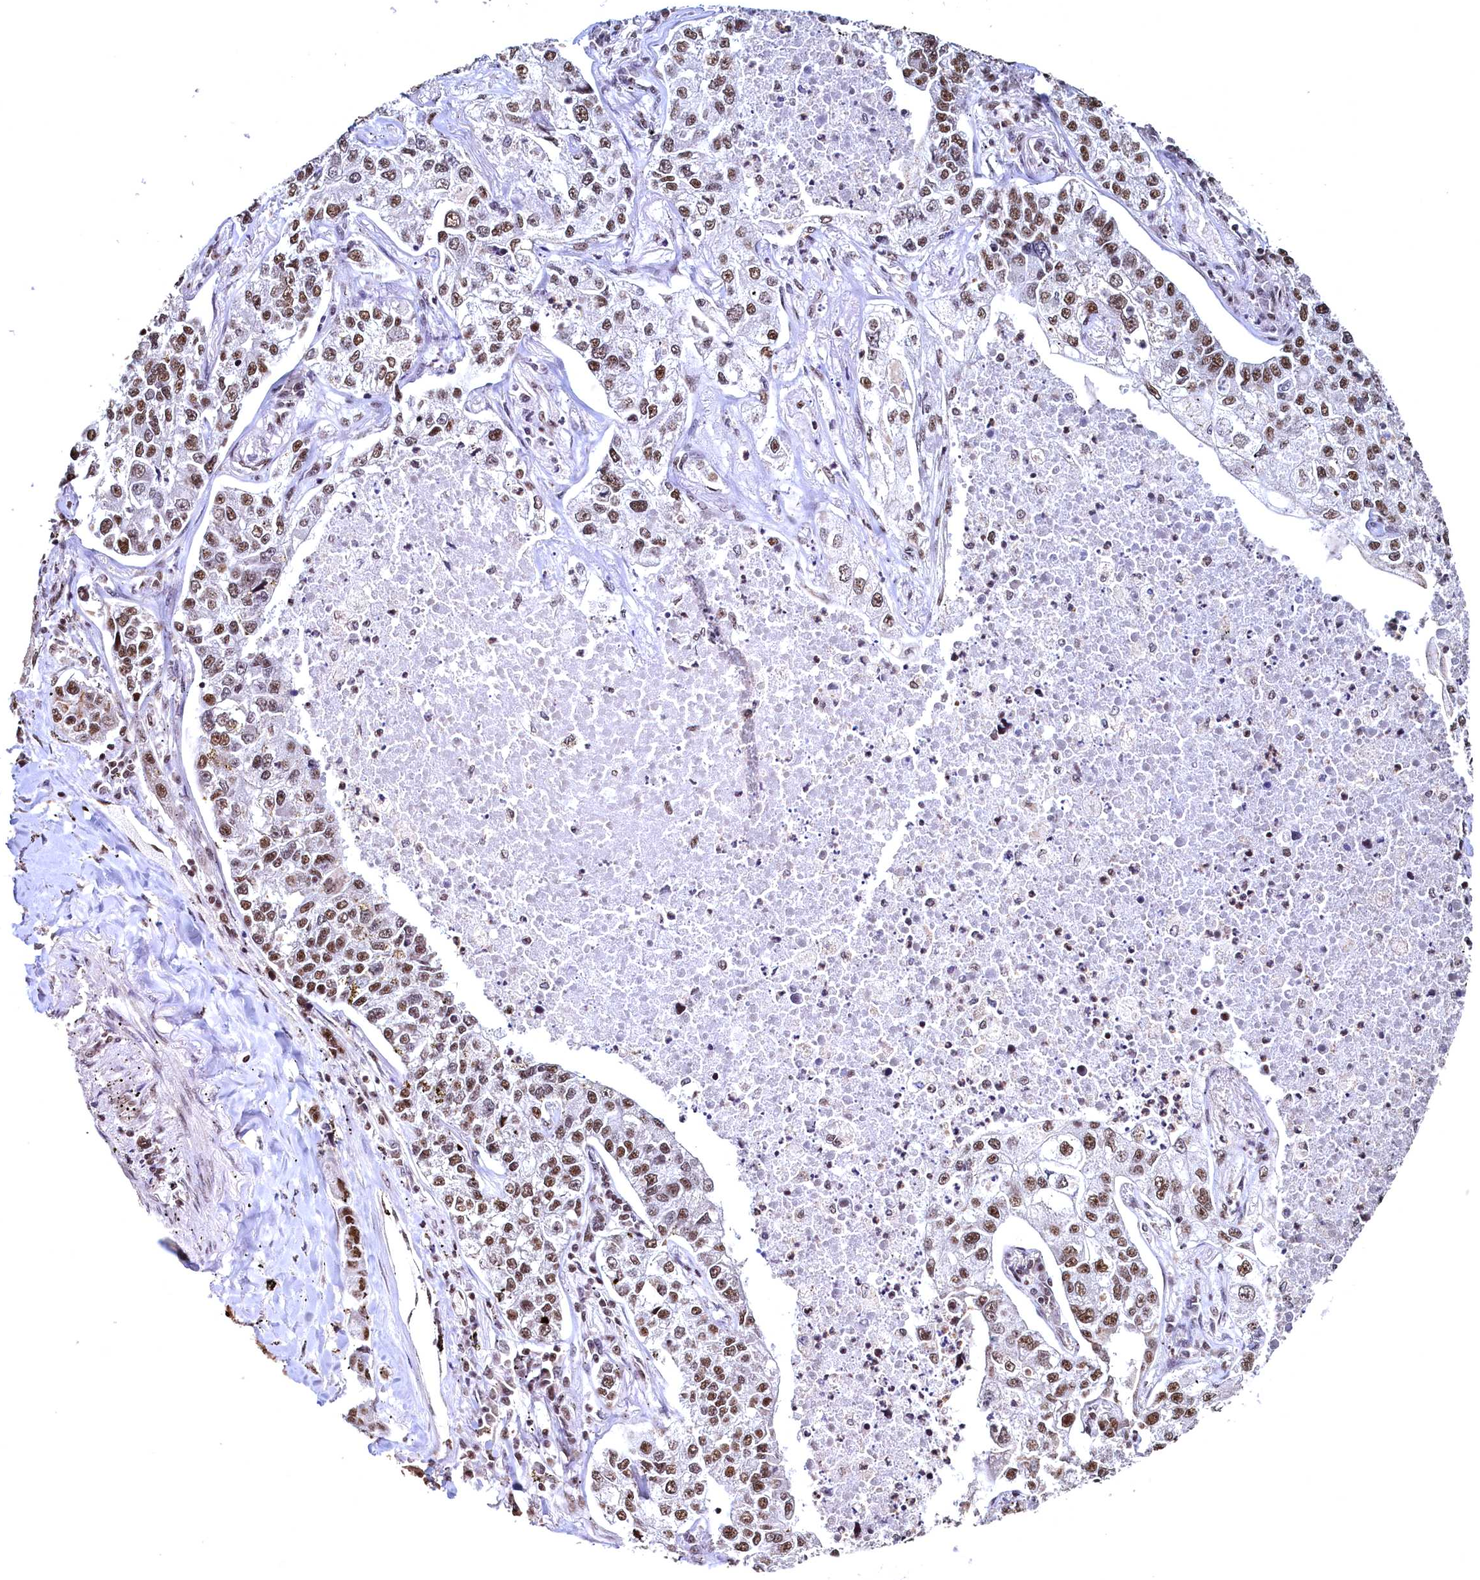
{"staining": {"intensity": "strong", "quantity": ">75%", "location": "nuclear"}, "tissue": "lung cancer", "cell_type": "Tumor cells", "image_type": "cancer", "snomed": [{"axis": "morphology", "description": "Adenocarcinoma, NOS"}, {"axis": "topography", "description": "Lung"}], "caption": "High-power microscopy captured an immunohistochemistry histopathology image of adenocarcinoma (lung), revealing strong nuclear expression in about >75% of tumor cells.", "gene": "RSRC2", "patient": {"sex": "male", "age": 49}}